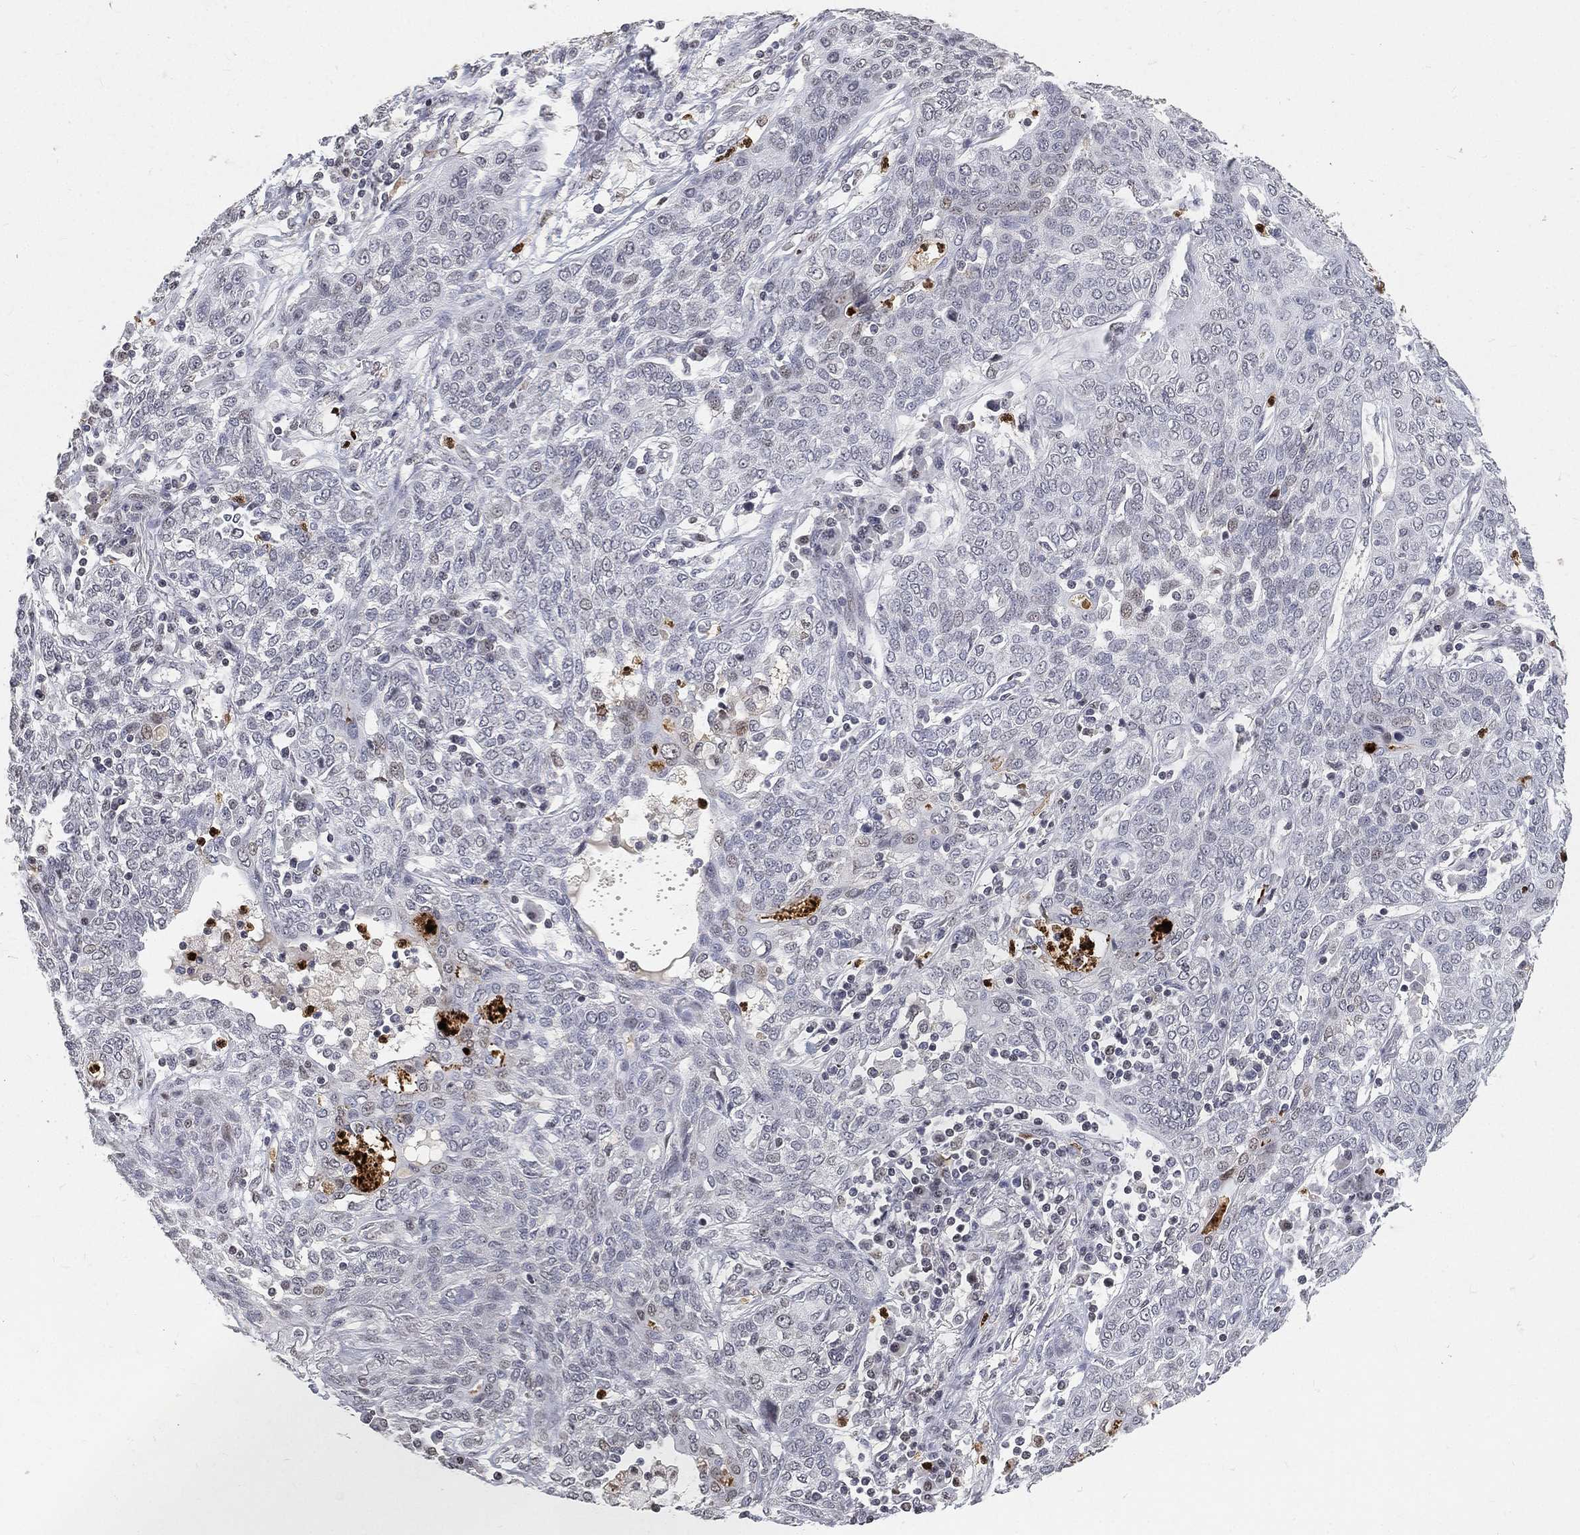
{"staining": {"intensity": "negative", "quantity": "none", "location": "none"}, "tissue": "lung cancer", "cell_type": "Tumor cells", "image_type": "cancer", "snomed": [{"axis": "morphology", "description": "Squamous cell carcinoma, NOS"}, {"axis": "topography", "description": "Lung"}], "caption": "A micrograph of human lung squamous cell carcinoma is negative for staining in tumor cells. (Immunohistochemistry (ihc), brightfield microscopy, high magnification).", "gene": "ARG1", "patient": {"sex": "female", "age": 70}}